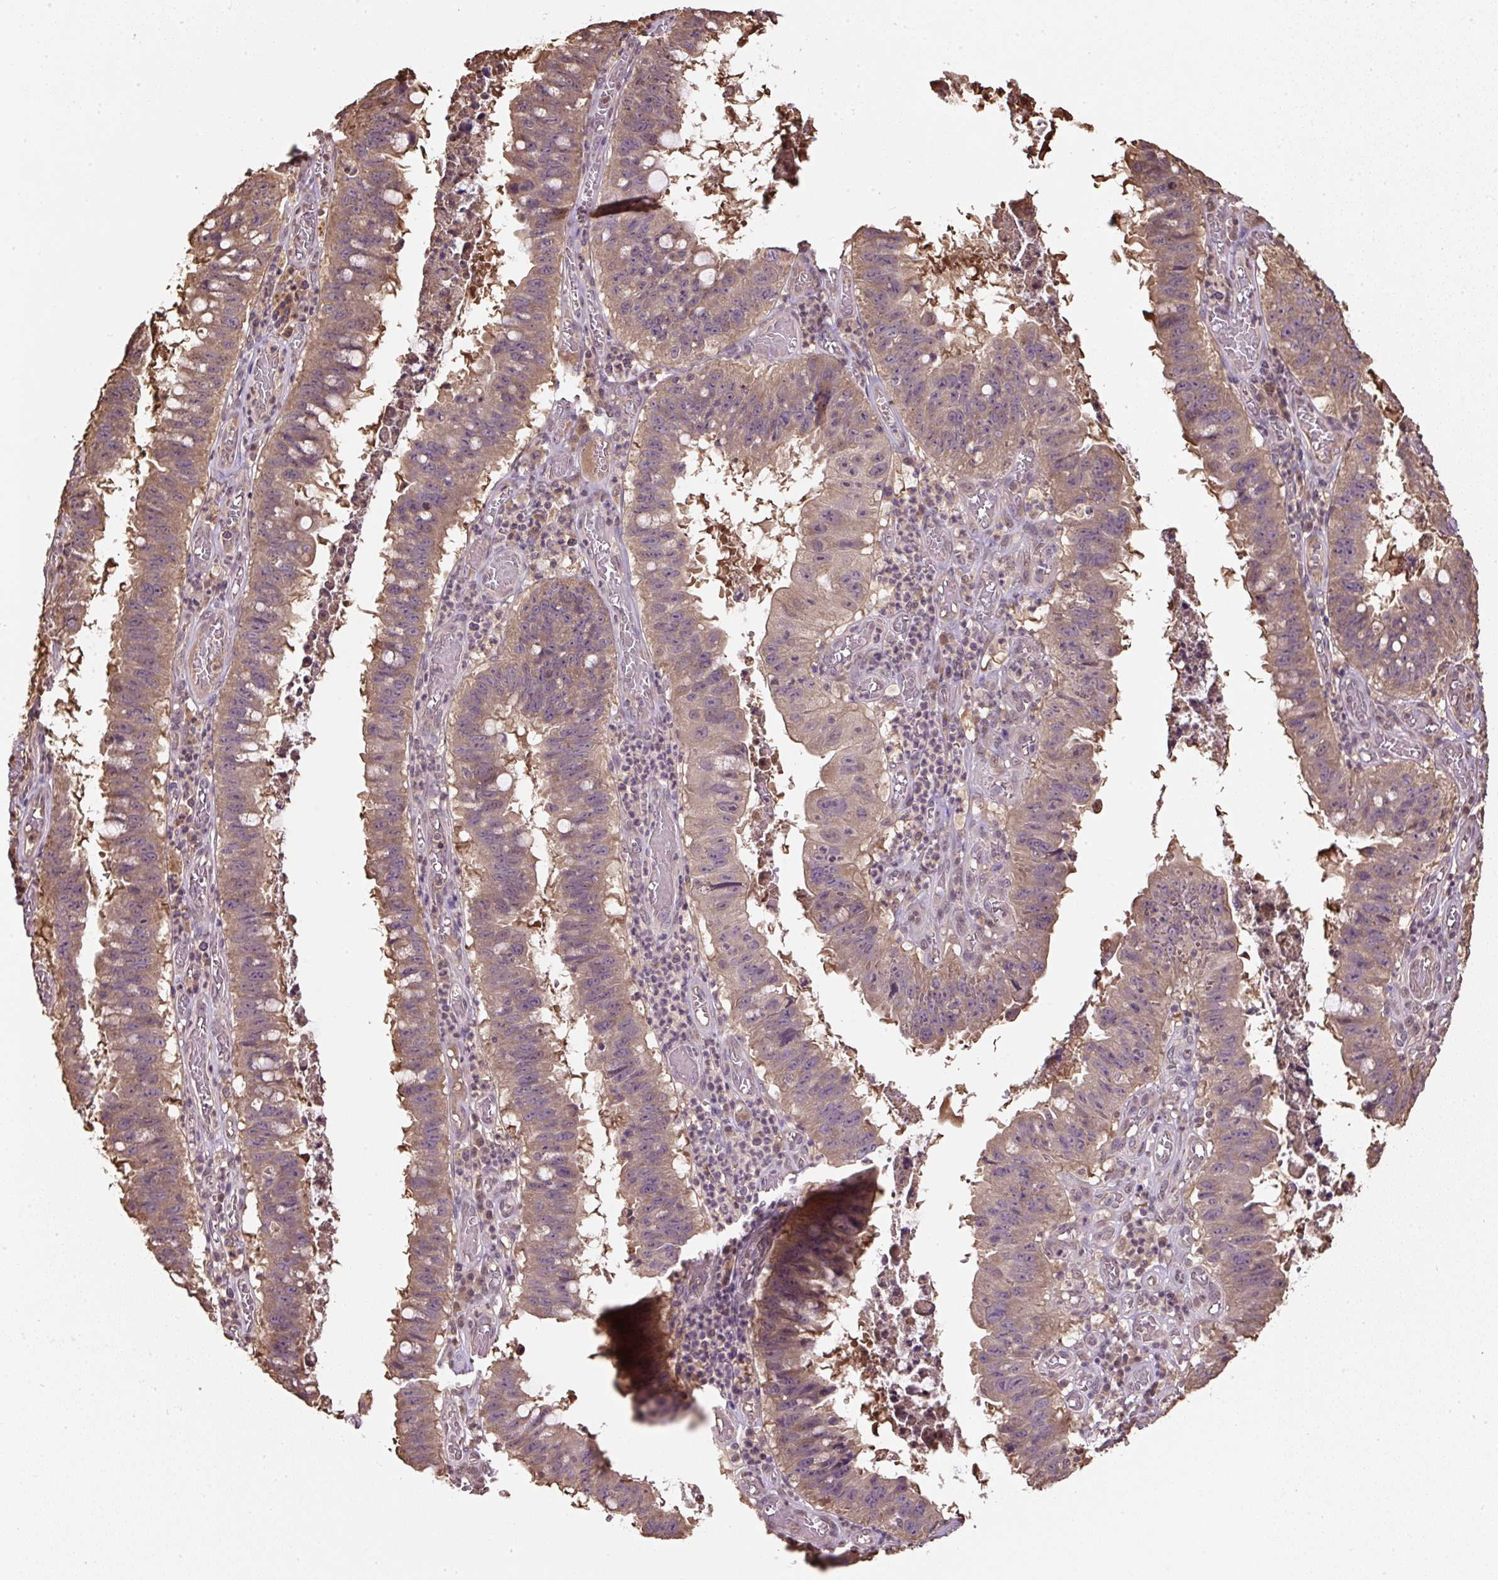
{"staining": {"intensity": "moderate", "quantity": ">75%", "location": "cytoplasmic/membranous"}, "tissue": "stomach cancer", "cell_type": "Tumor cells", "image_type": "cancer", "snomed": [{"axis": "morphology", "description": "Adenocarcinoma, NOS"}, {"axis": "topography", "description": "Stomach"}], "caption": "Human stomach cancer stained with a brown dye demonstrates moderate cytoplasmic/membranous positive staining in about >75% of tumor cells.", "gene": "TMEM170B", "patient": {"sex": "male", "age": 59}}